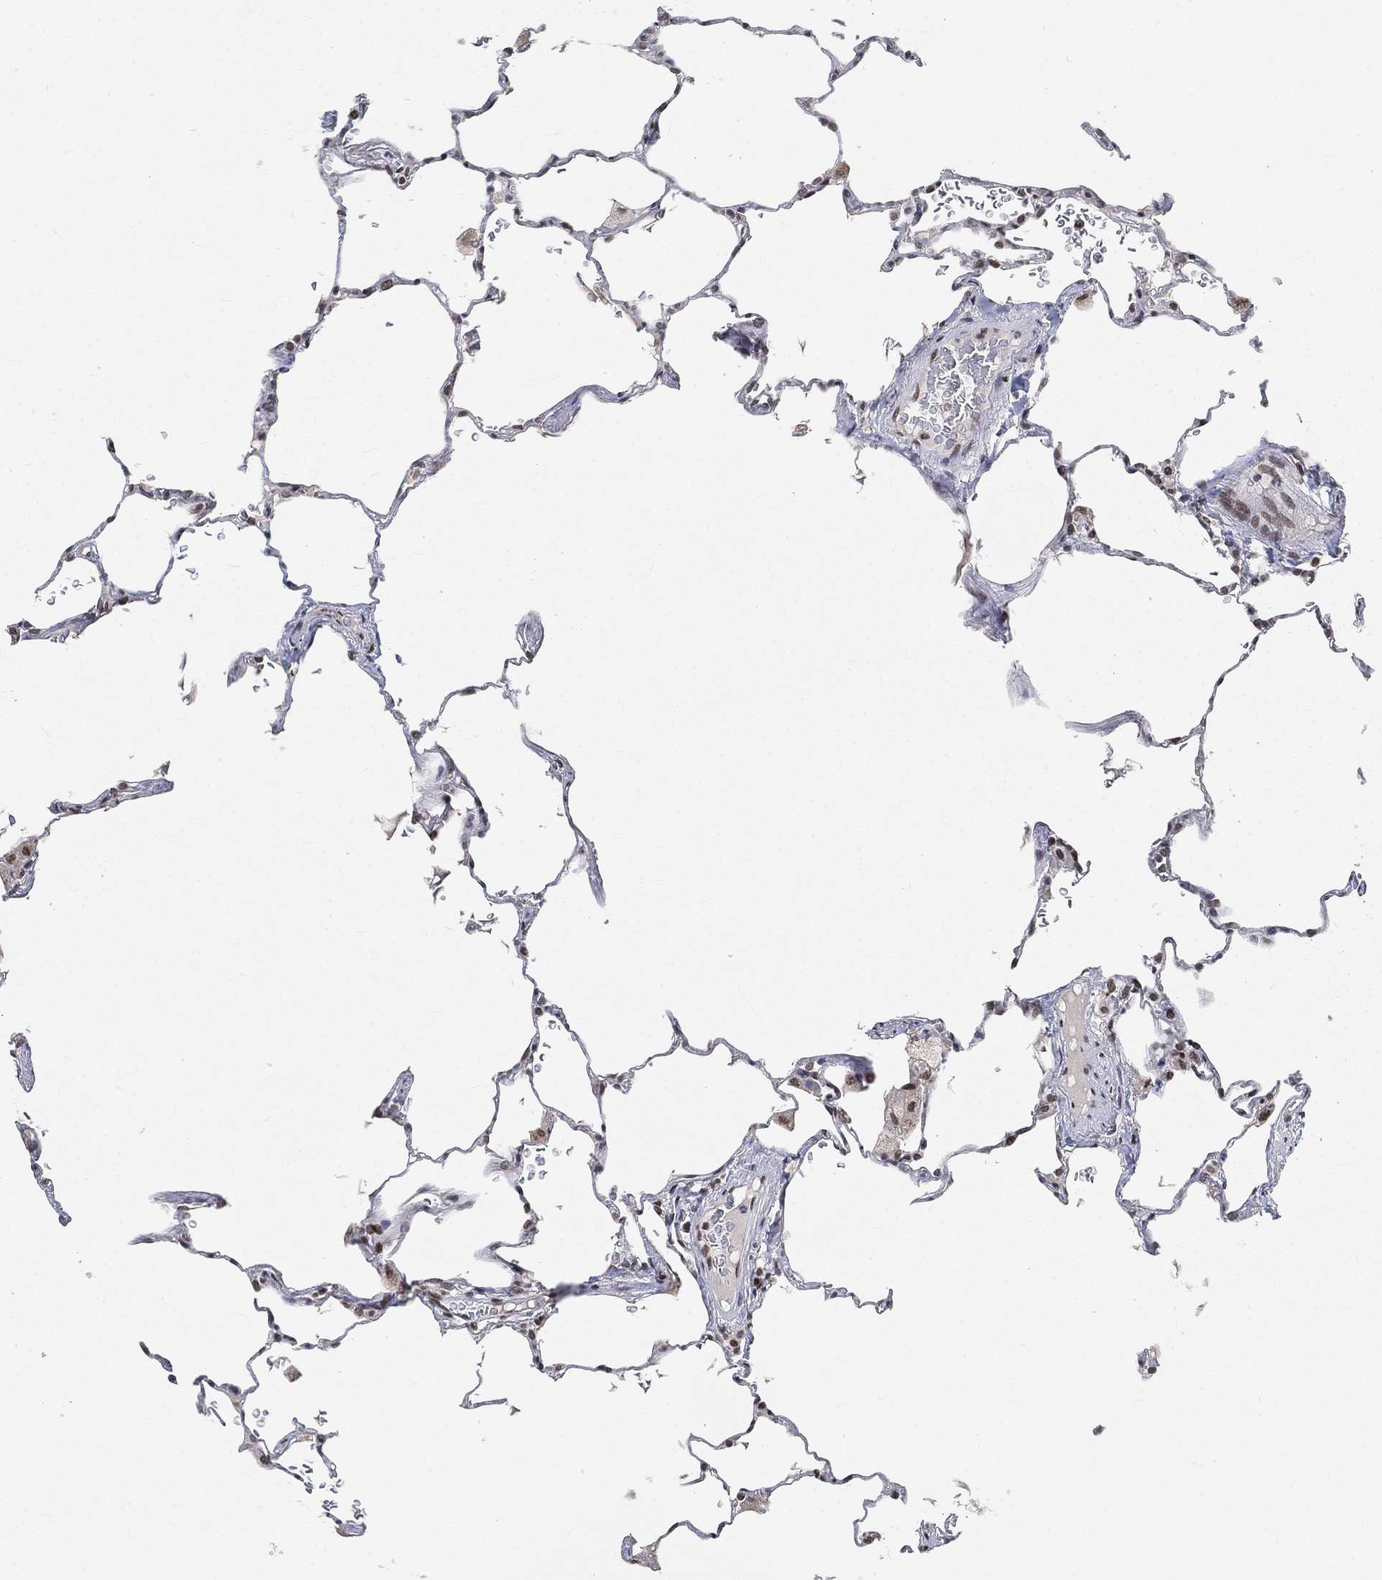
{"staining": {"intensity": "moderate", "quantity": "25%-75%", "location": "nuclear"}, "tissue": "lung", "cell_type": "Alveolar cells", "image_type": "normal", "snomed": [{"axis": "morphology", "description": "Normal tissue, NOS"}, {"axis": "morphology", "description": "Adenocarcinoma, metastatic, NOS"}, {"axis": "topography", "description": "Lung"}], "caption": "Protein staining of benign lung exhibits moderate nuclear staining in about 25%-75% of alveolar cells.", "gene": "YLPM1", "patient": {"sex": "male", "age": 45}}